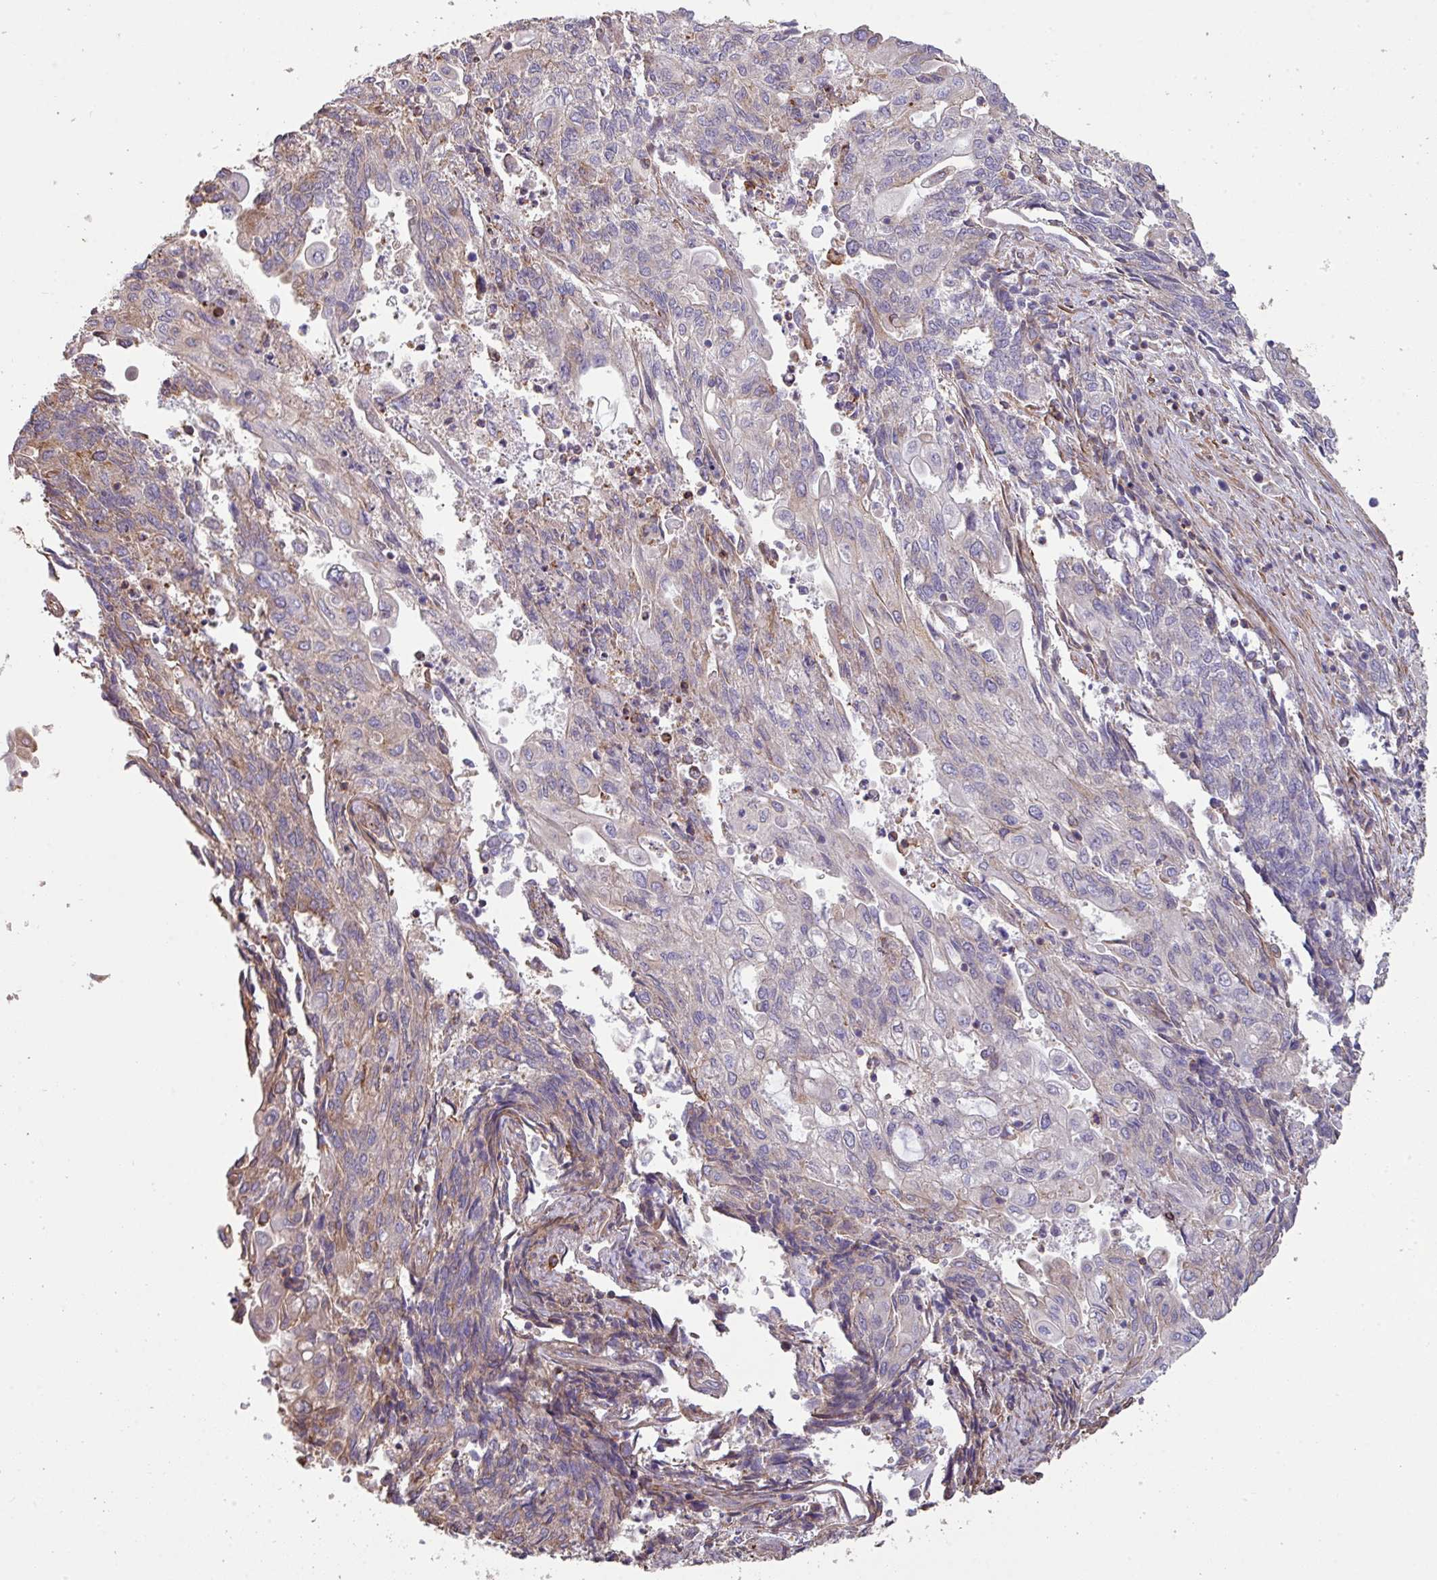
{"staining": {"intensity": "weak", "quantity": "<25%", "location": "cytoplasmic/membranous"}, "tissue": "endometrial cancer", "cell_type": "Tumor cells", "image_type": "cancer", "snomed": [{"axis": "morphology", "description": "Adenocarcinoma, NOS"}, {"axis": "topography", "description": "Endometrium"}], "caption": "High power microscopy micrograph of an IHC image of endometrial adenocarcinoma, revealing no significant staining in tumor cells. (DAB immunohistochemistry (IHC), high magnification).", "gene": "LRRC41", "patient": {"sex": "female", "age": 54}}